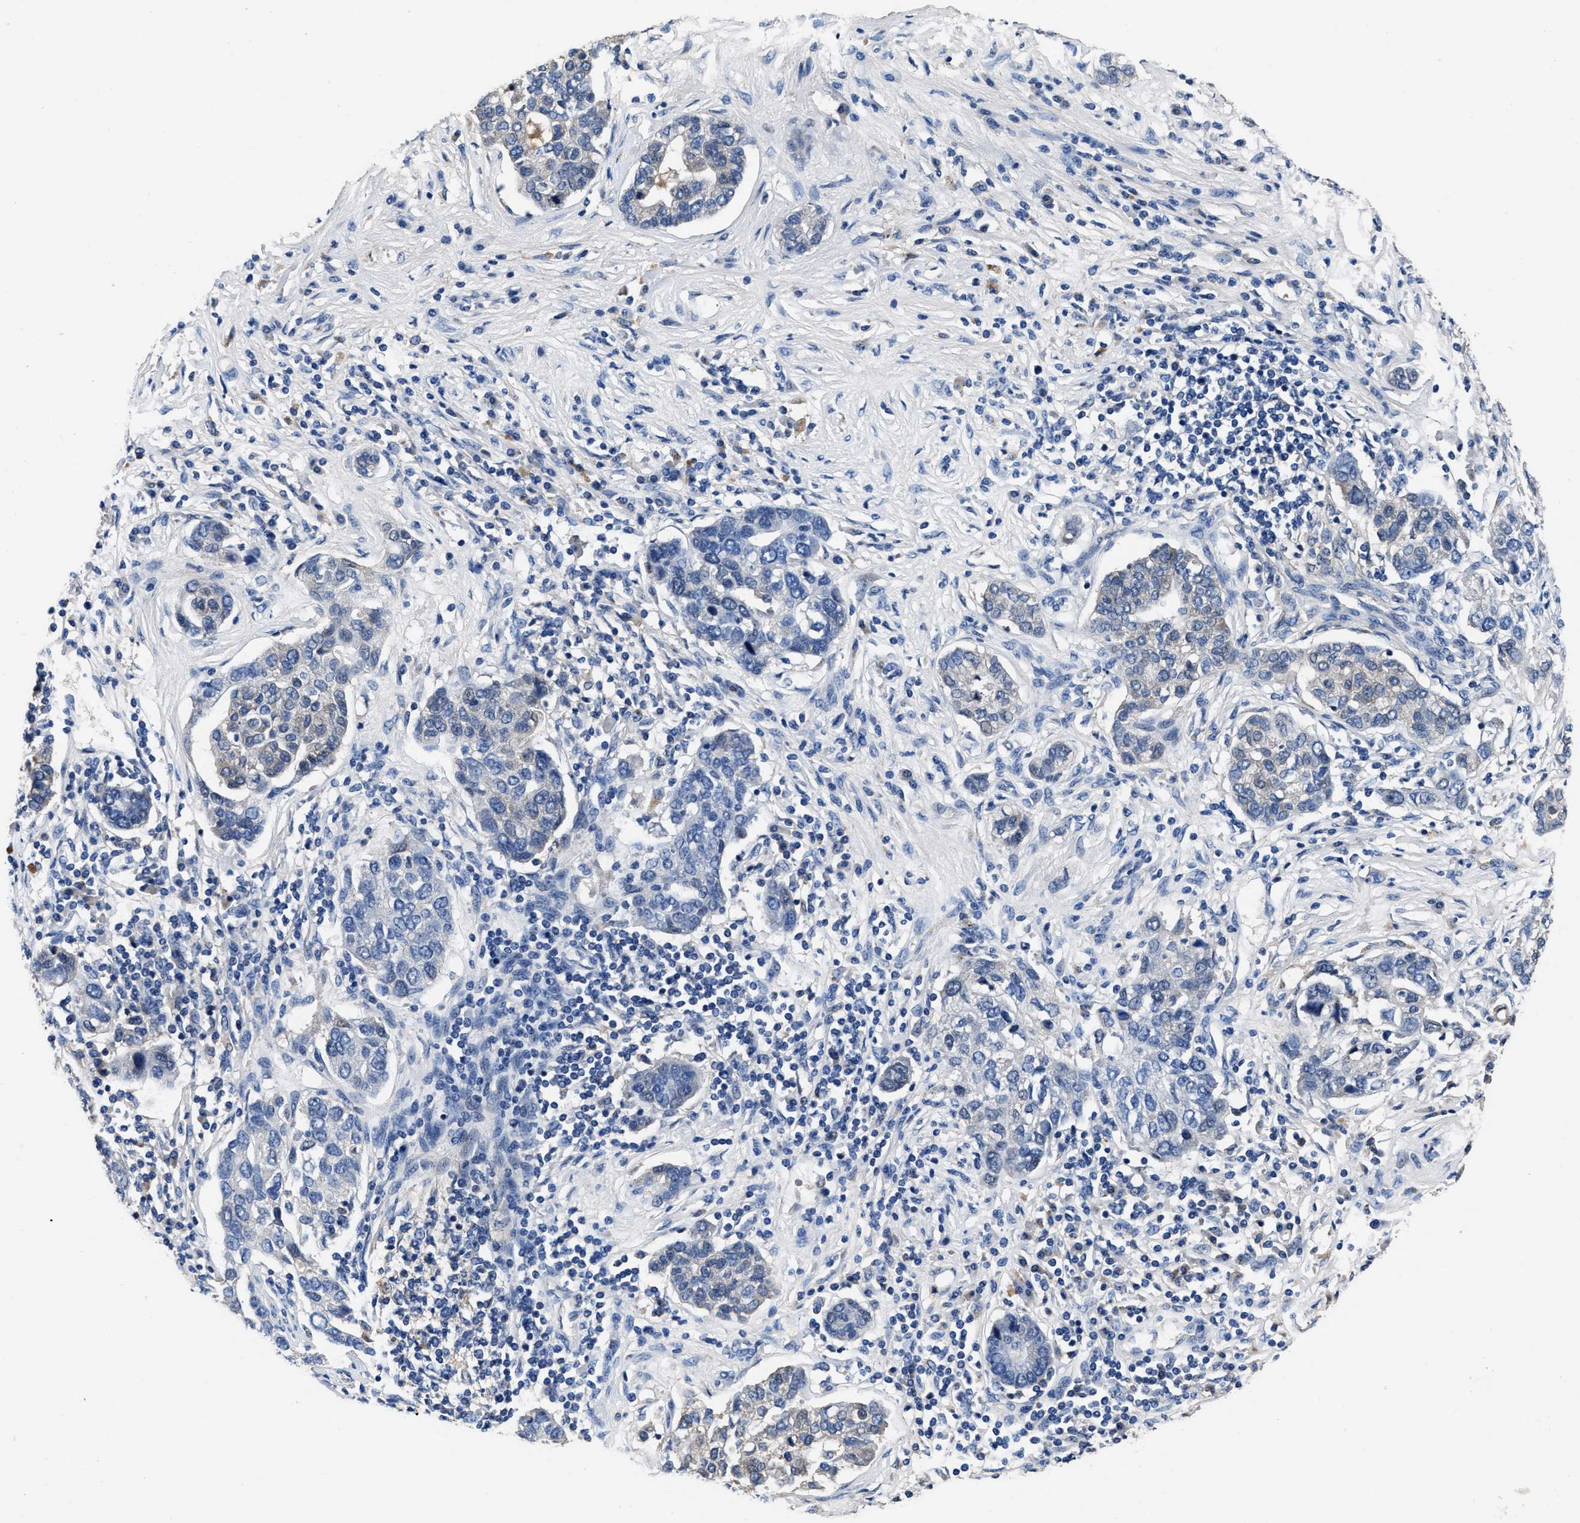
{"staining": {"intensity": "negative", "quantity": "none", "location": "none"}, "tissue": "pancreatic cancer", "cell_type": "Tumor cells", "image_type": "cancer", "snomed": [{"axis": "morphology", "description": "Adenocarcinoma, NOS"}, {"axis": "topography", "description": "Pancreas"}], "caption": "This is an immunohistochemistry image of human pancreatic cancer. There is no positivity in tumor cells.", "gene": "UBR4", "patient": {"sex": "female", "age": 61}}